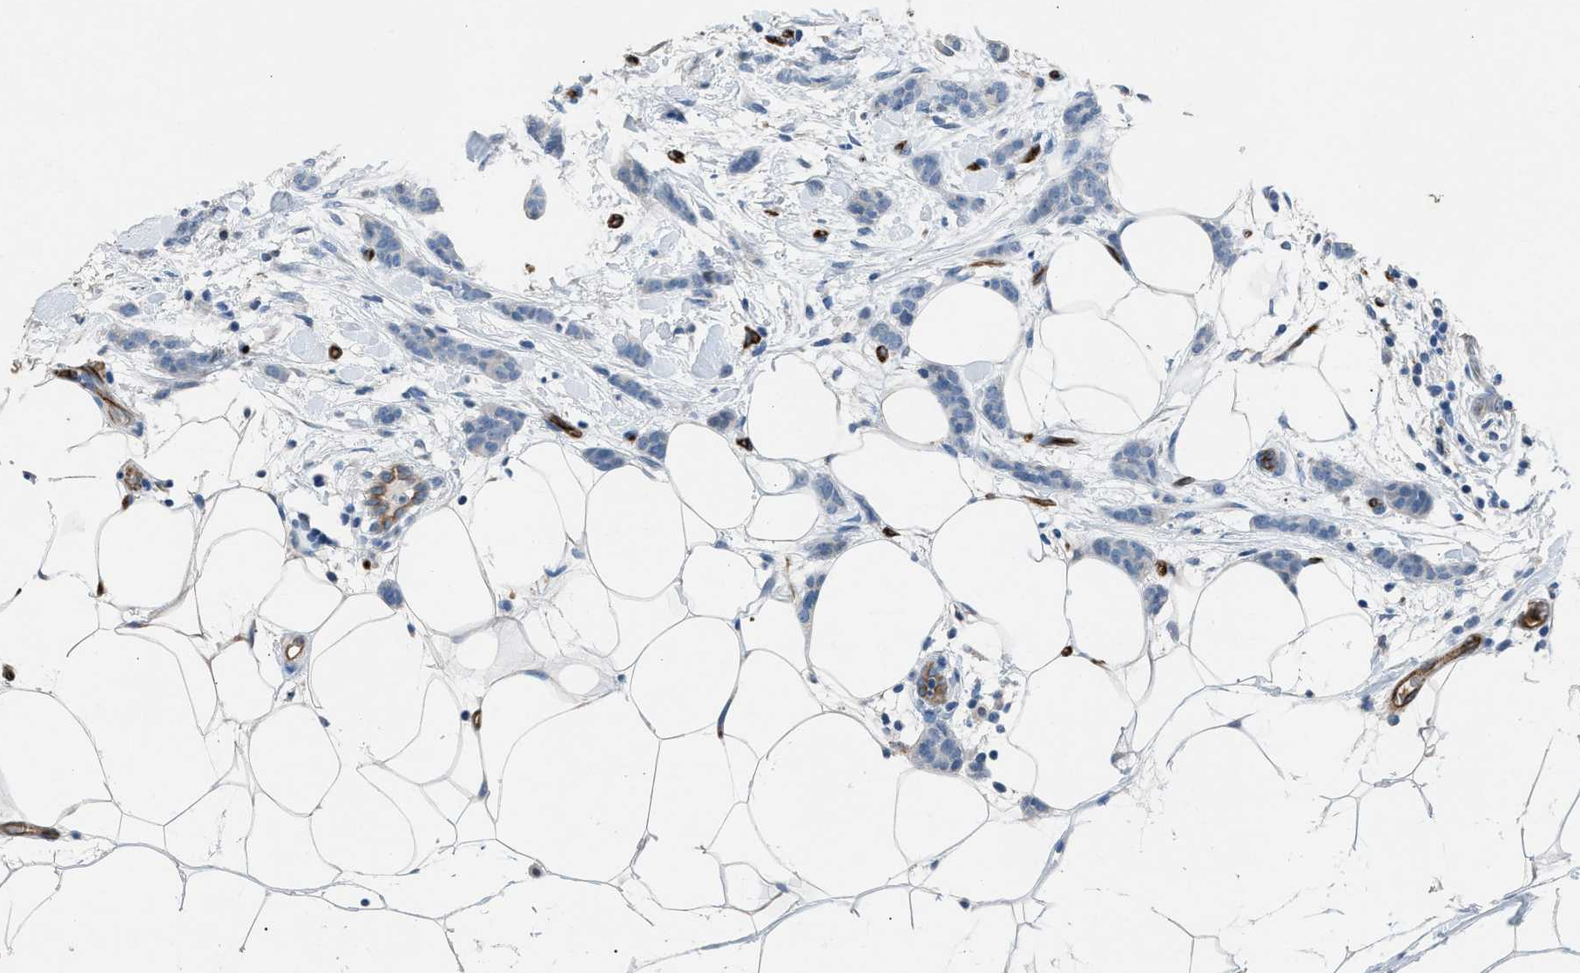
{"staining": {"intensity": "negative", "quantity": "none", "location": "none"}, "tissue": "breast cancer", "cell_type": "Tumor cells", "image_type": "cancer", "snomed": [{"axis": "morphology", "description": "Lobular carcinoma"}, {"axis": "topography", "description": "Skin"}, {"axis": "topography", "description": "Breast"}], "caption": "Tumor cells are negative for protein expression in human breast cancer (lobular carcinoma).", "gene": "DYSF", "patient": {"sex": "female", "age": 46}}